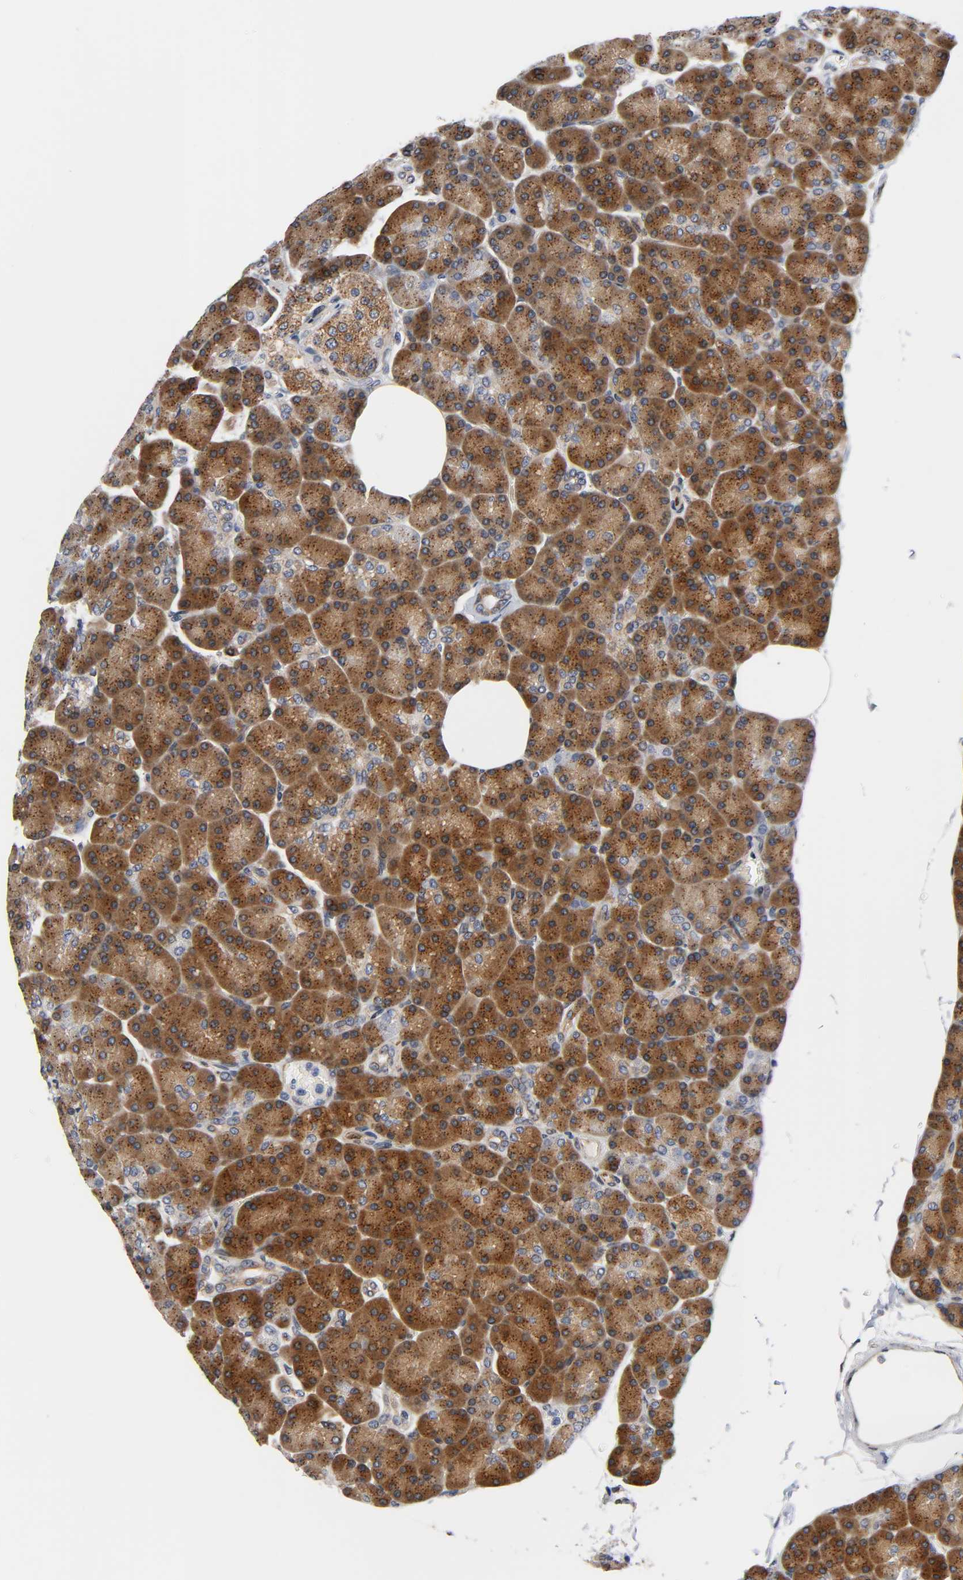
{"staining": {"intensity": "strong", "quantity": ">75%", "location": "cytoplasmic/membranous"}, "tissue": "pancreas", "cell_type": "Exocrine glandular cells", "image_type": "normal", "snomed": [{"axis": "morphology", "description": "Normal tissue, NOS"}, {"axis": "topography", "description": "Pancreas"}], "caption": "IHC of normal pancreas reveals high levels of strong cytoplasmic/membranous expression in about >75% of exocrine glandular cells. The staining was performed using DAB to visualize the protein expression in brown, while the nuclei were stained in blue with hematoxylin (Magnification: 20x).", "gene": "ASB6", "patient": {"sex": "female", "age": 43}}